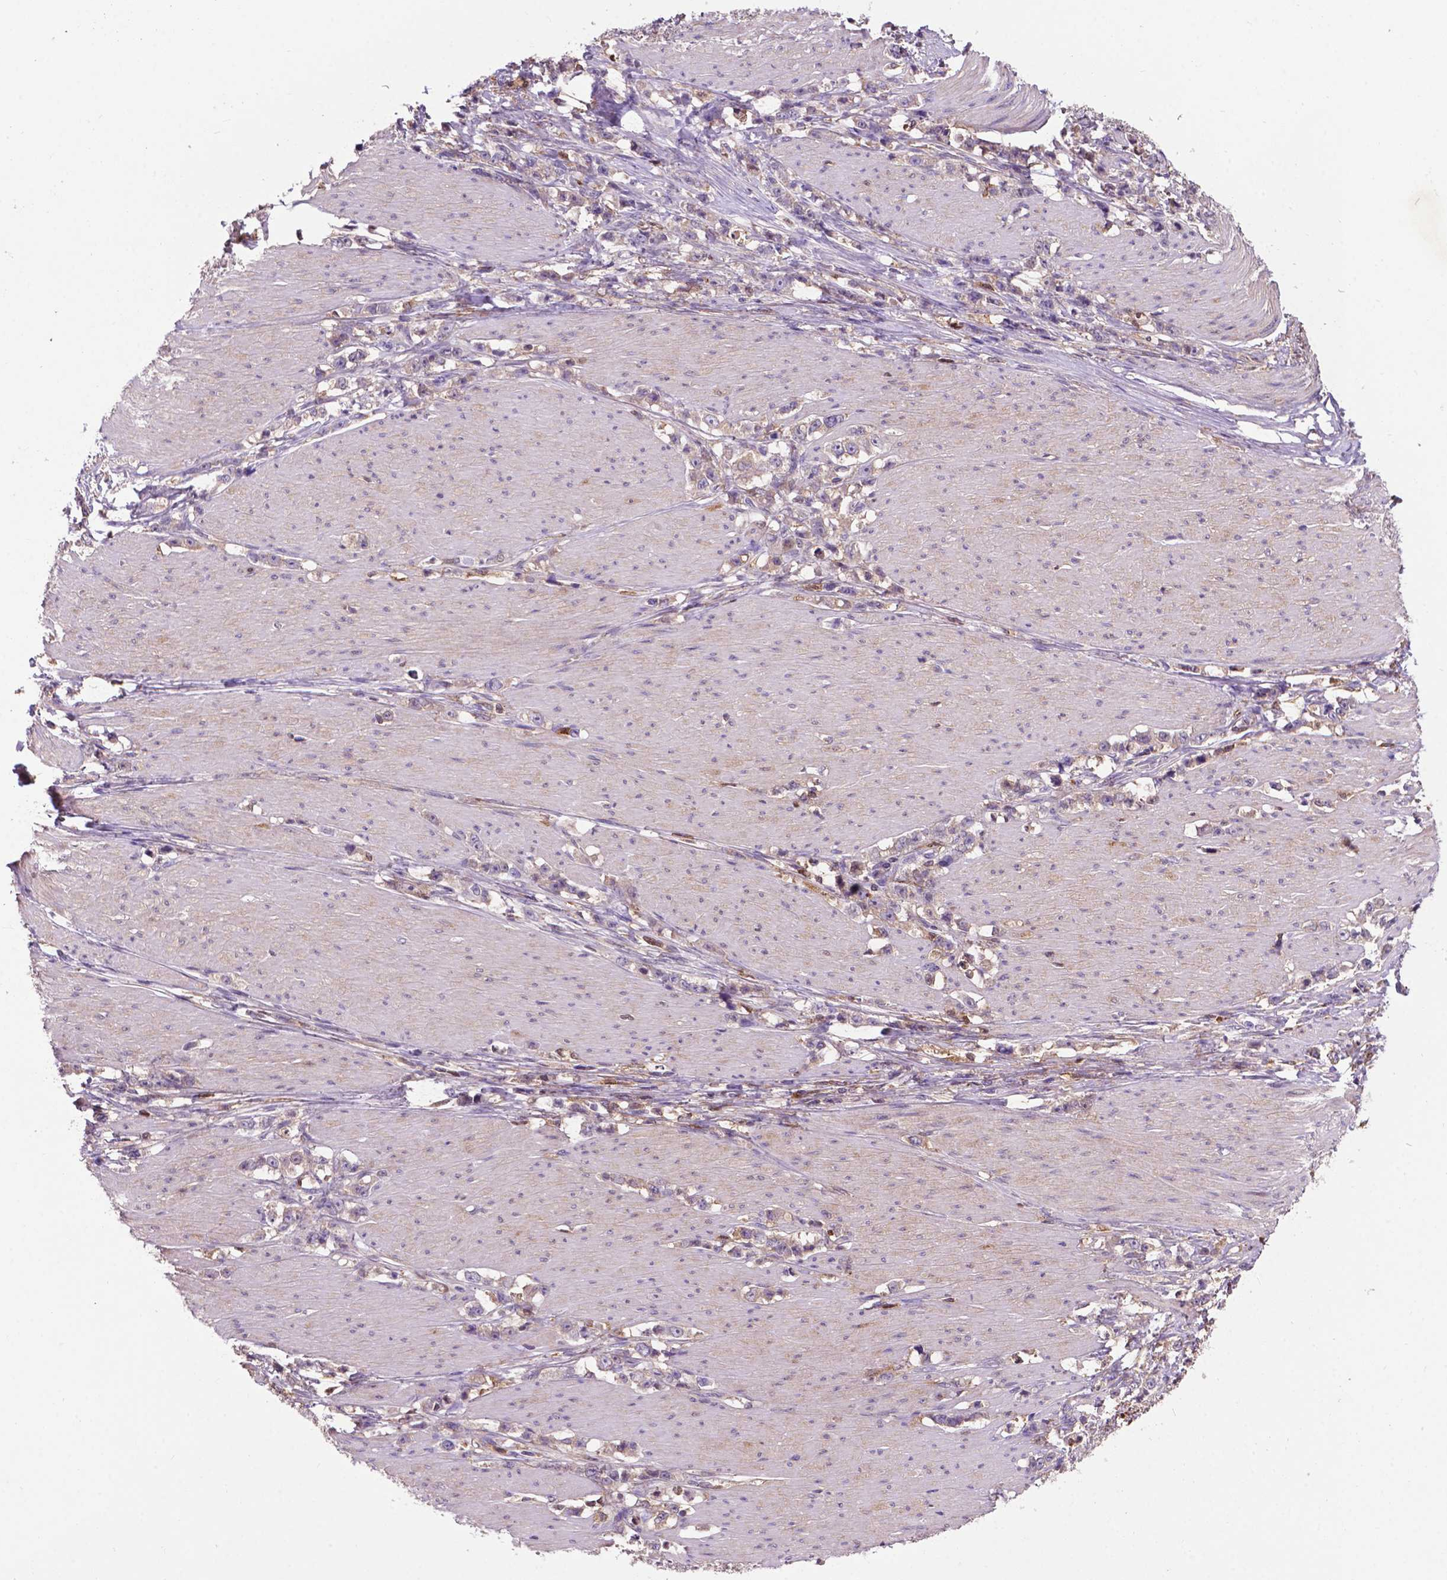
{"staining": {"intensity": "weak", "quantity": "<25%", "location": "cytoplasmic/membranous"}, "tissue": "stomach cancer", "cell_type": "Tumor cells", "image_type": "cancer", "snomed": [{"axis": "morphology", "description": "Adenocarcinoma, NOS"}, {"axis": "topography", "description": "Stomach, lower"}], "caption": "Tumor cells show no significant positivity in stomach cancer.", "gene": "SMAD3", "patient": {"sex": "male", "age": 88}}